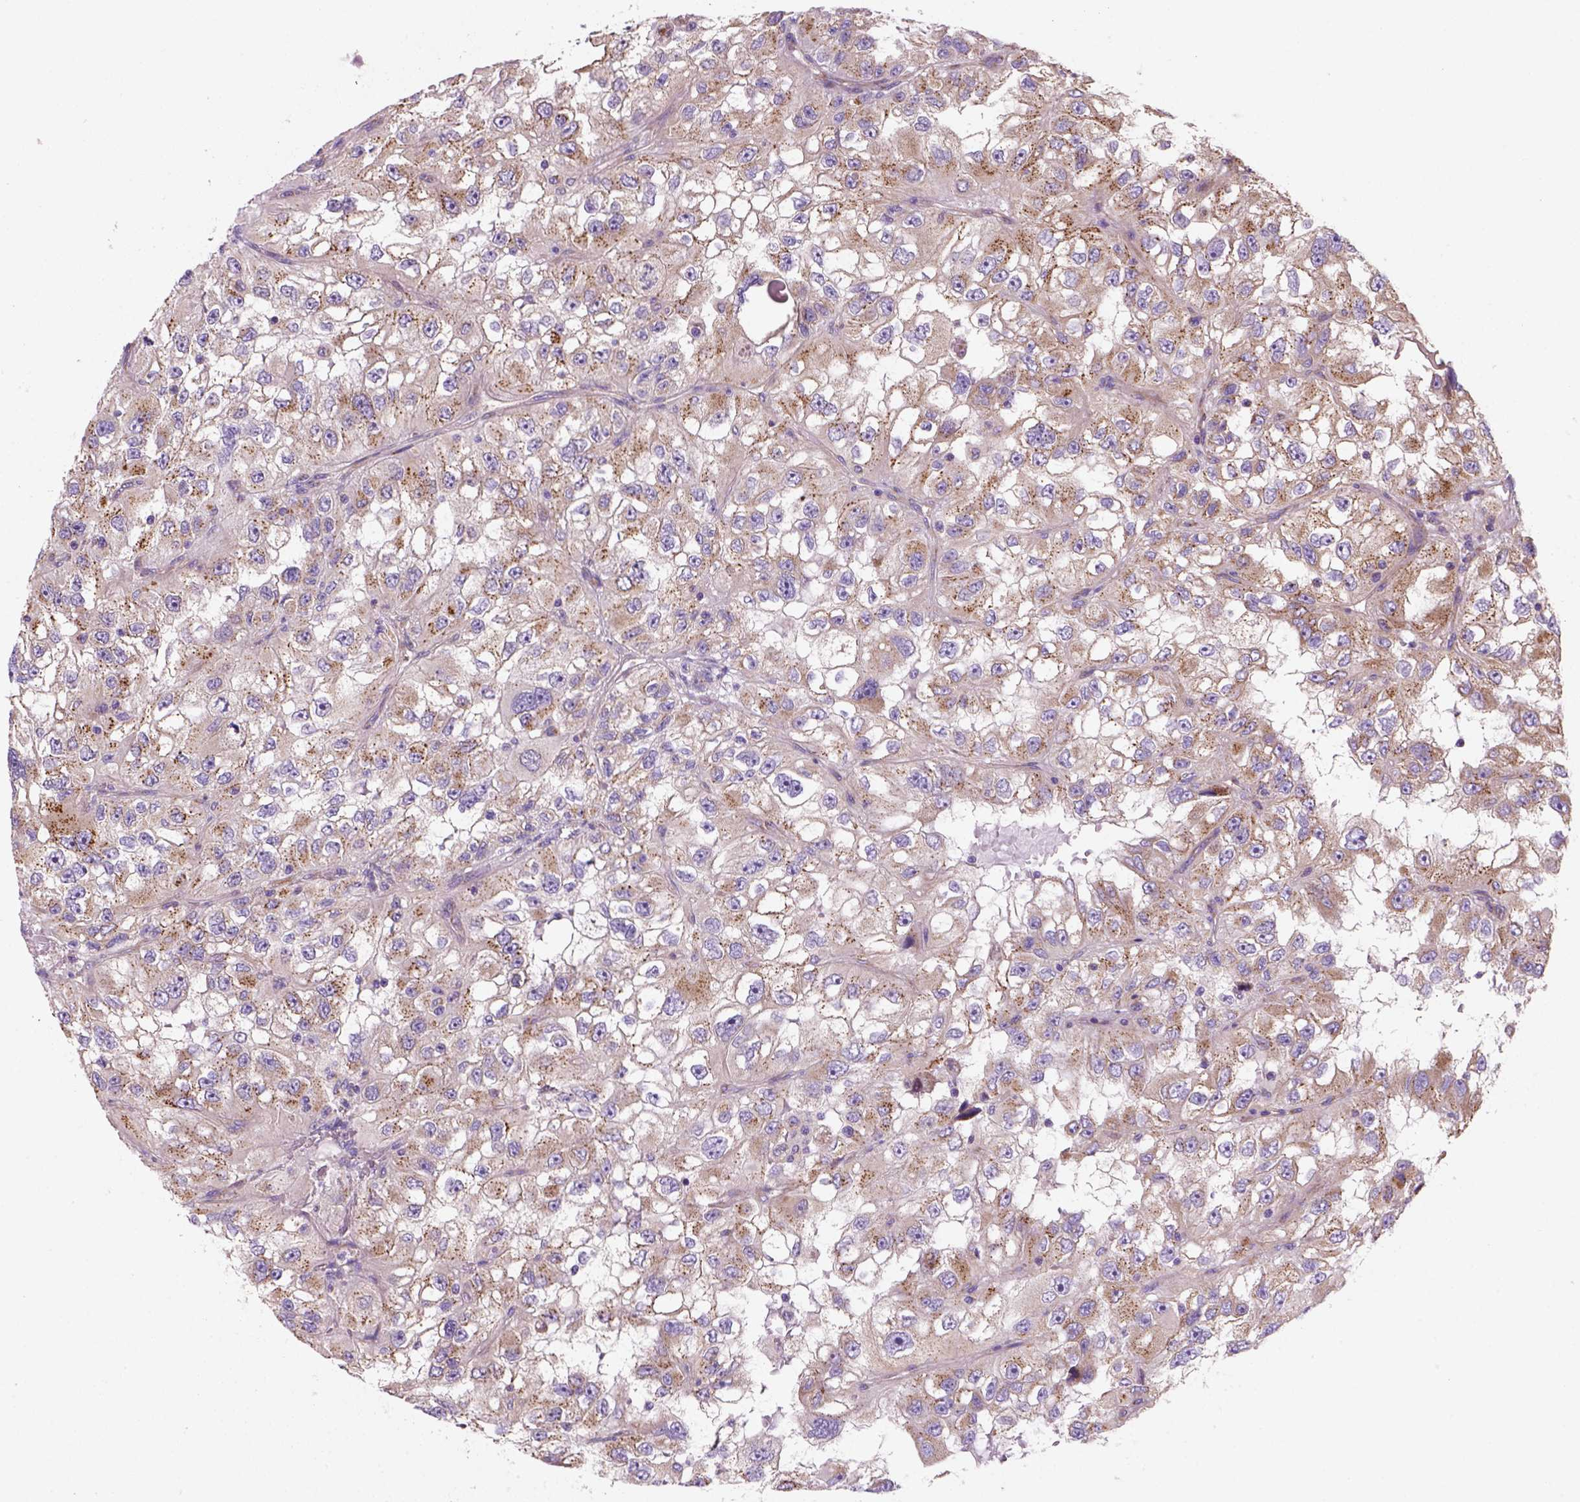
{"staining": {"intensity": "moderate", "quantity": "25%-75%", "location": "cytoplasmic/membranous"}, "tissue": "renal cancer", "cell_type": "Tumor cells", "image_type": "cancer", "snomed": [{"axis": "morphology", "description": "Adenocarcinoma, NOS"}, {"axis": "topography", "description": "Kidney"}], "caption": "There is medium levels of moderate cytoplasmic/membranous expression in tumor cells of renal adenocarcinoma, as demonstrated by immunohistochemical staining (brown color).", "gene": "WARS2", "patient": {"sex": "male", "age": 64}}